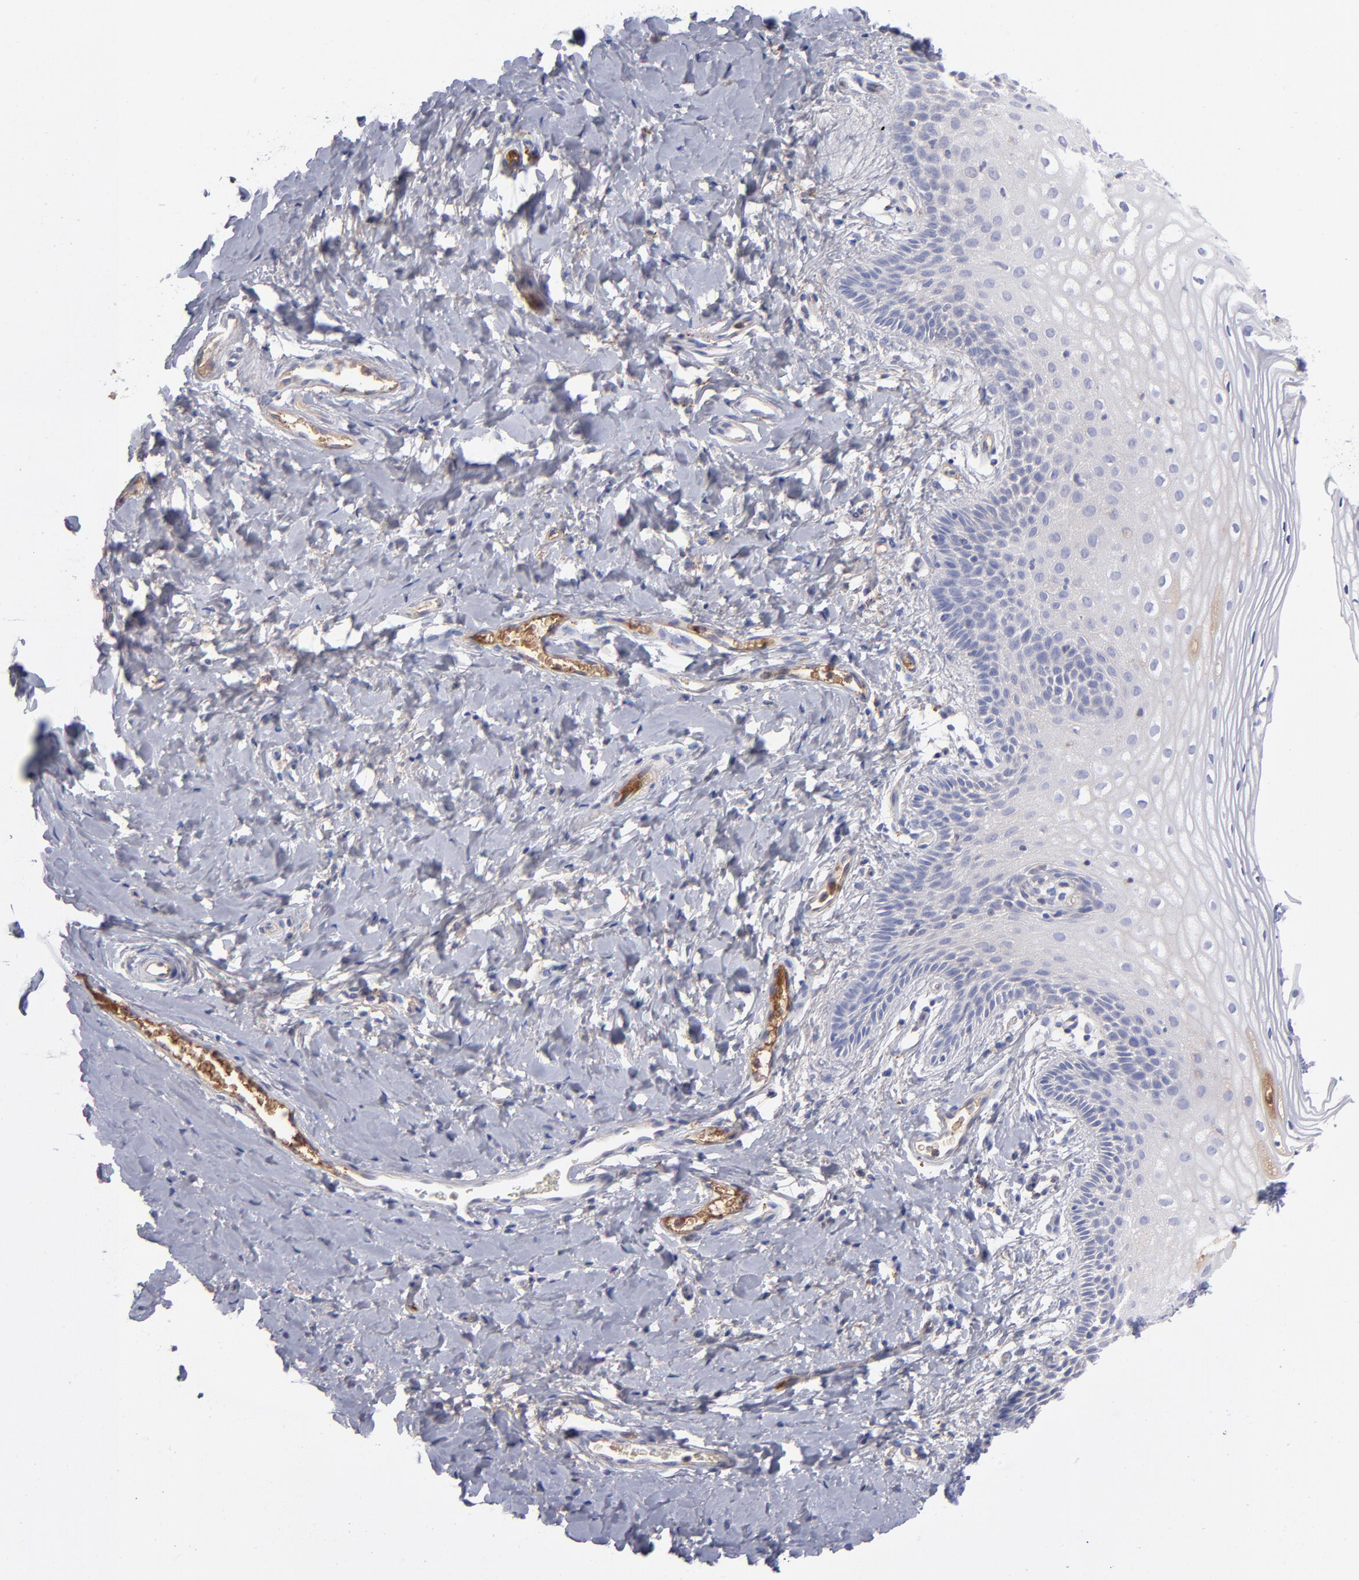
{"staining": {"intensity": "negative", "quantity": "none", "location": "none"}, "tissue": "vagina", "cell_type": "Squamous epithelial cells", "image_type": "normal", "snomed": [{"axis": "morphology", "description": "Normal tissue, NOS"}, {"axis": "topography", "description": "Vagina"}], "caption": "Human vagina stained for a protein using immunohistochemistry exhibits no expression in squamous epithelial cells.", "gene": "HP", "patient": {"sex": "female", "age": 55}}